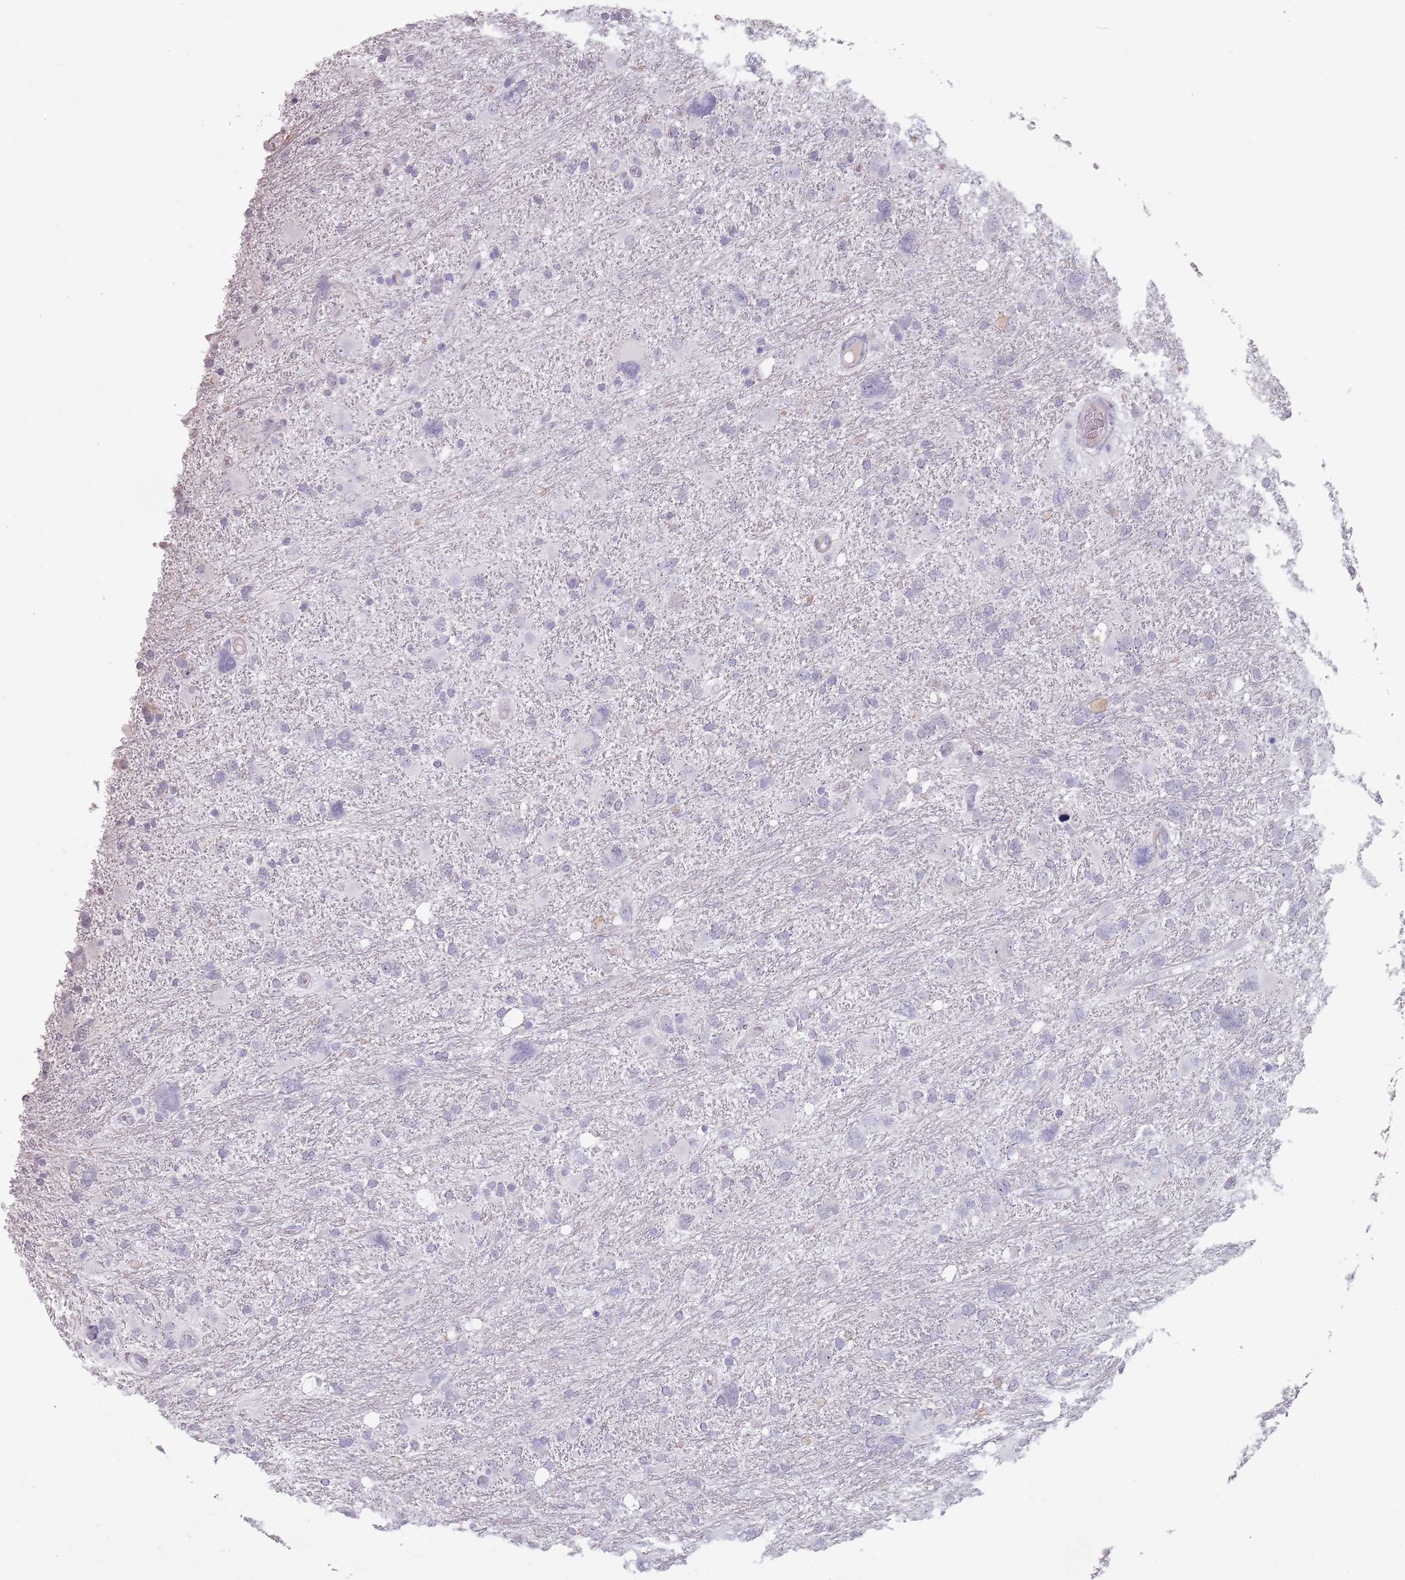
{"staining": {"intensity": "negative", "quantity": "none", "location": "none"}, "tissue": "glioma", "cell_type": "Tumor cells", "image_type": "cancer", "snomed": [{"axis": "morphology", "description": "Glioma, malignant, High grade"}, {"axis": "topography", "description": "Brain"}], "caption": "IHC photomicrograph of neoplastic tissue: human glioma stained with DAB demonstrates no significant protein positivity in tumor cells.", "gene": "STYK1", "patient": {"sex": "male", "age": 61}}